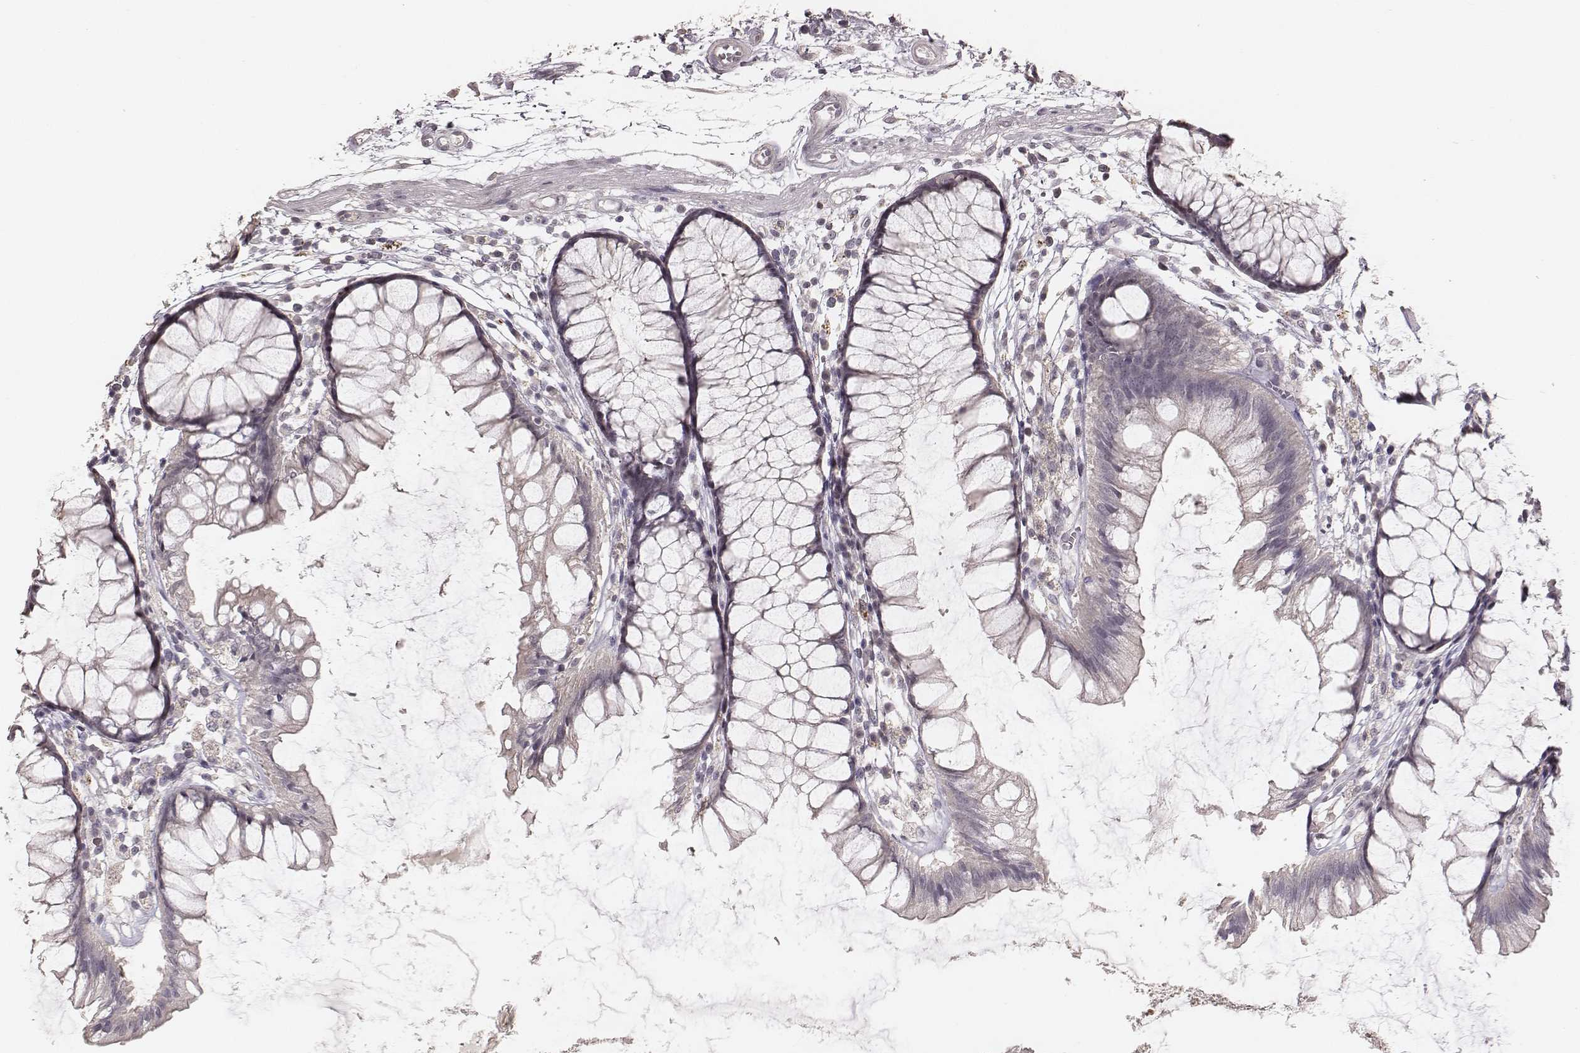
{"staining": {"intensity": "negative", "quantity": "none", "location": "none"}, "tissue": "colon", "cell_type": "Endothelial cells", "image_type": "normal", "snomed": [{"axis": "morphology", "description": "Normal tissue, NOS"}, {"axis": "morphology", "description": "Adenocarcinoma, NOS"}, {"axis": "topography", "description": "Colon"}], "caption": "IHC of unremarkable colon demonstrates no expression in endothelial cells.", "gene": "LY6K", "patient": {"sex": "male", "age": 65}}